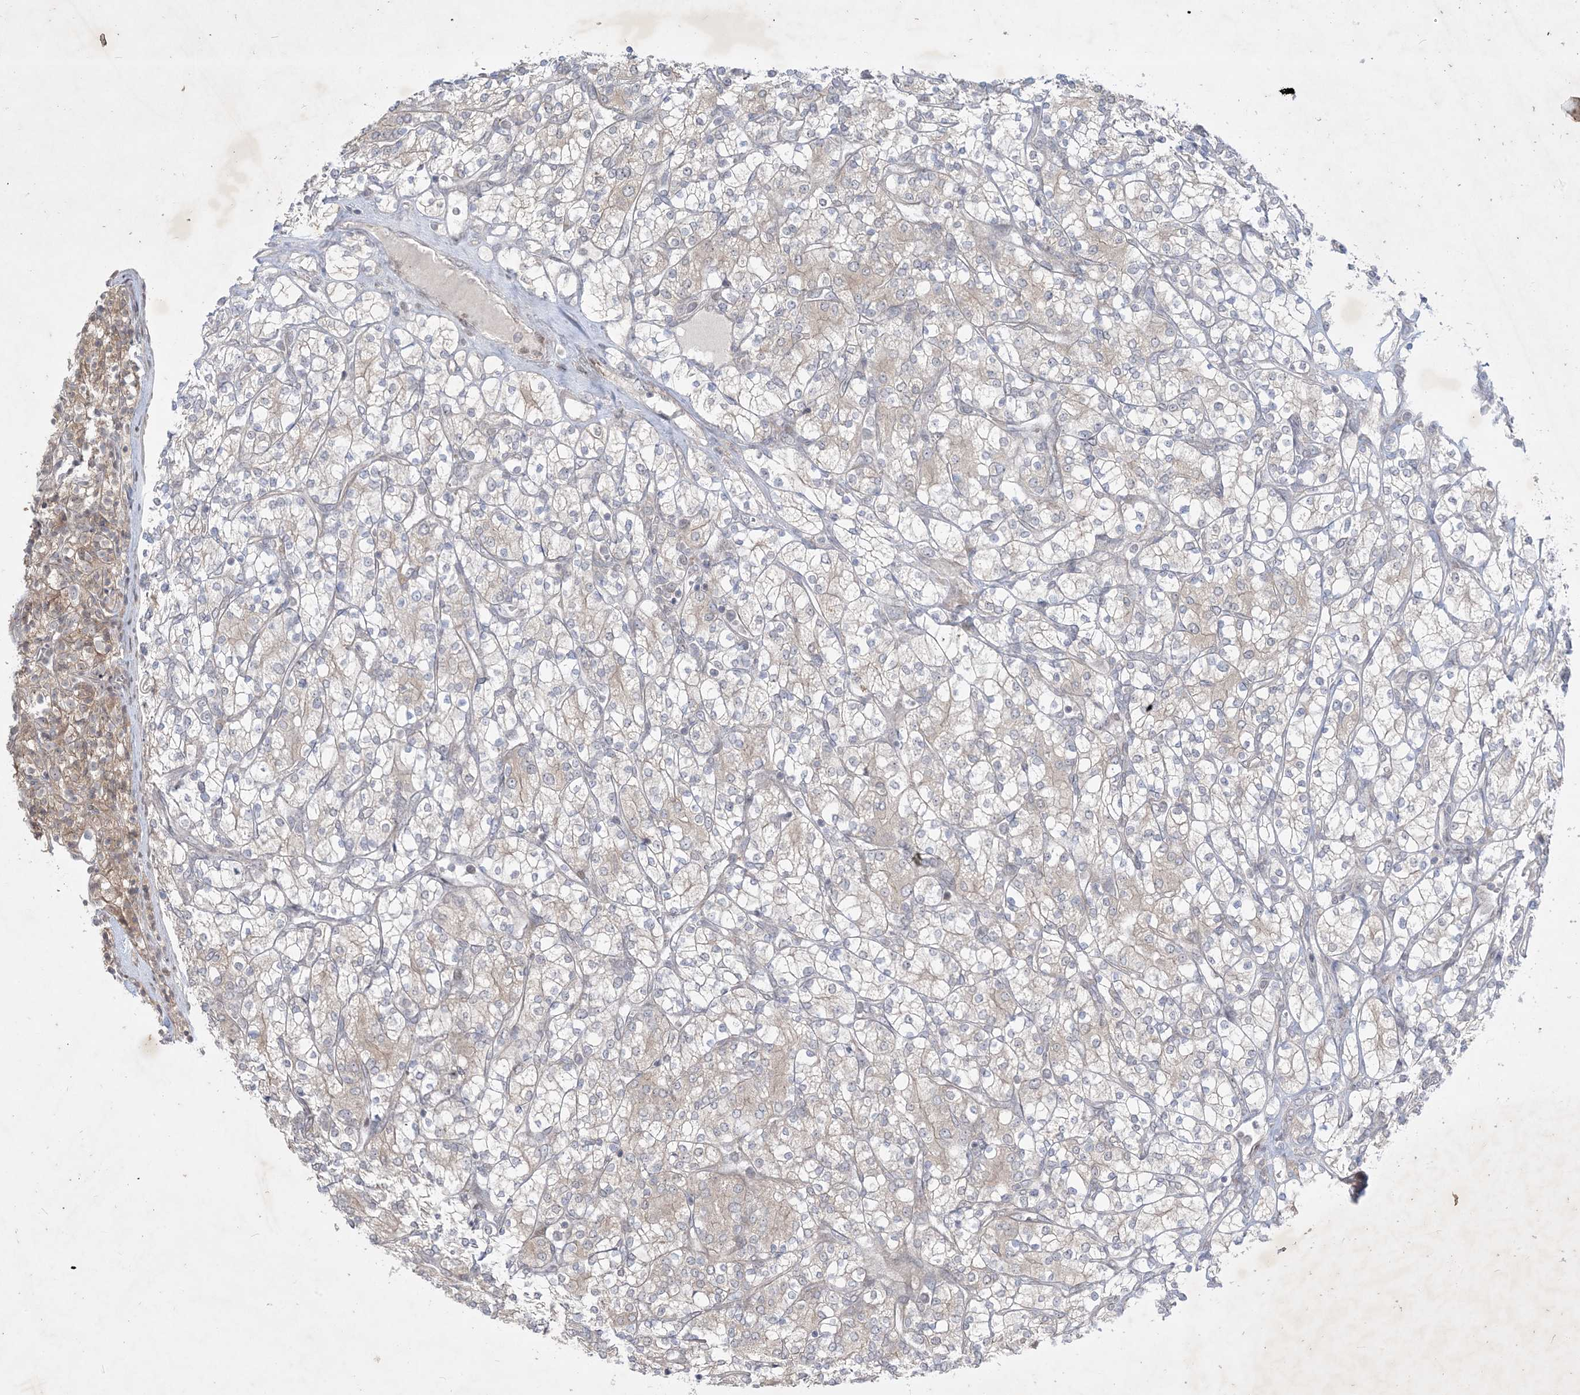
{"staining": {"intensity": "weak", "quantity": "<25%", "location": "cytoplasmic/membranous"}, "tissue": "renal cancer", "cell_type": "Tumor cells", "image_type": "cancer", "snomed": [{"axis": "morphology", "description": "Adenocarcinoma, NOS"}, {"axis": "topography", "description": "Kidney"}], "caption": "Tumor cells show no significant expression in renal cancer (adenocarcinoma). (DAB (3,3'-diaminobenzidine) IHC, high magnification).", "gene": "SOGA3", "patient": {"sex": "male", "age": 77}}